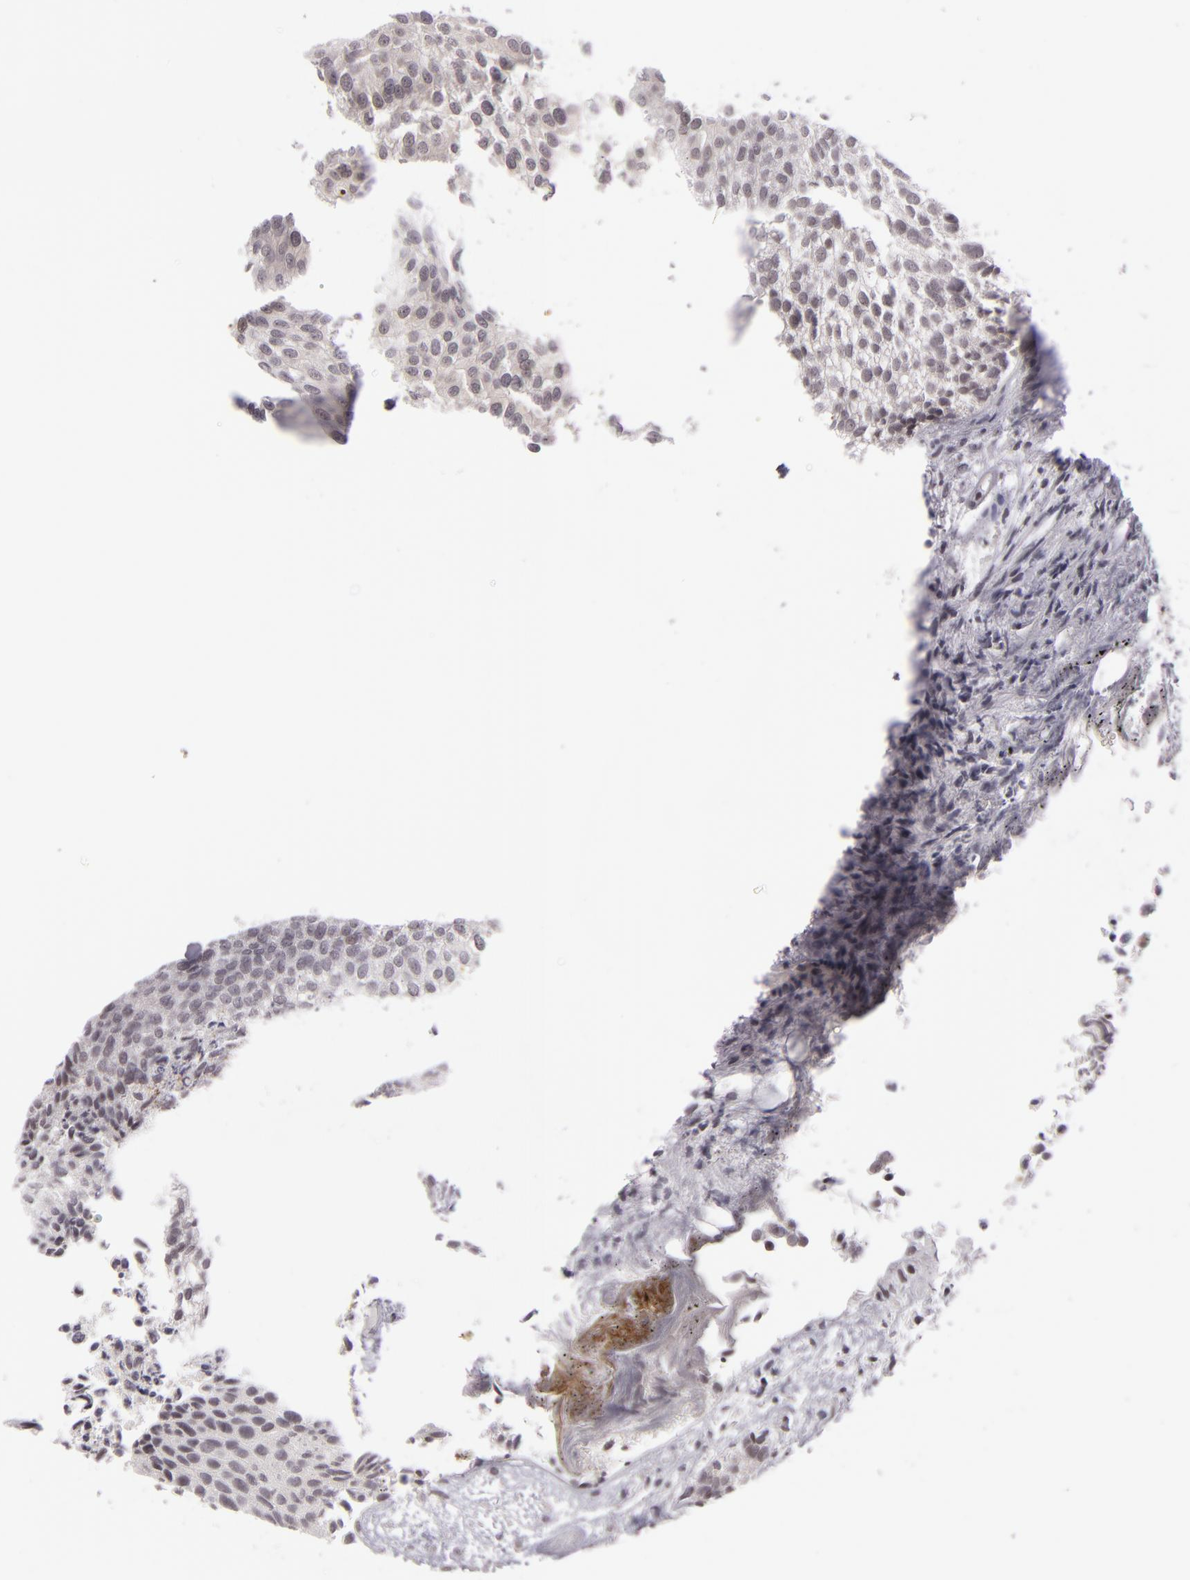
{"staining": {"intensity": "negative", "quantity": "none", "location": "none"}, "tissue": "urothelial cancer", "cell_type": "Tumor cells", "image_type": "cancer", "snomed": [{"axis": "morphology", "description": "Urothelial carcinoma, Low grade"}, {"axis": "topography", "description": "Urinary bladder"}], "caption": "IHC image of human low-grade urothelial carcinoma stained for a protein (brown), which displays no staining in tumor cells. (IHC, brightfield microscopy, high magnification).", "gene": "ZNF205", "patient": {"sex": "male", "age": 84}}